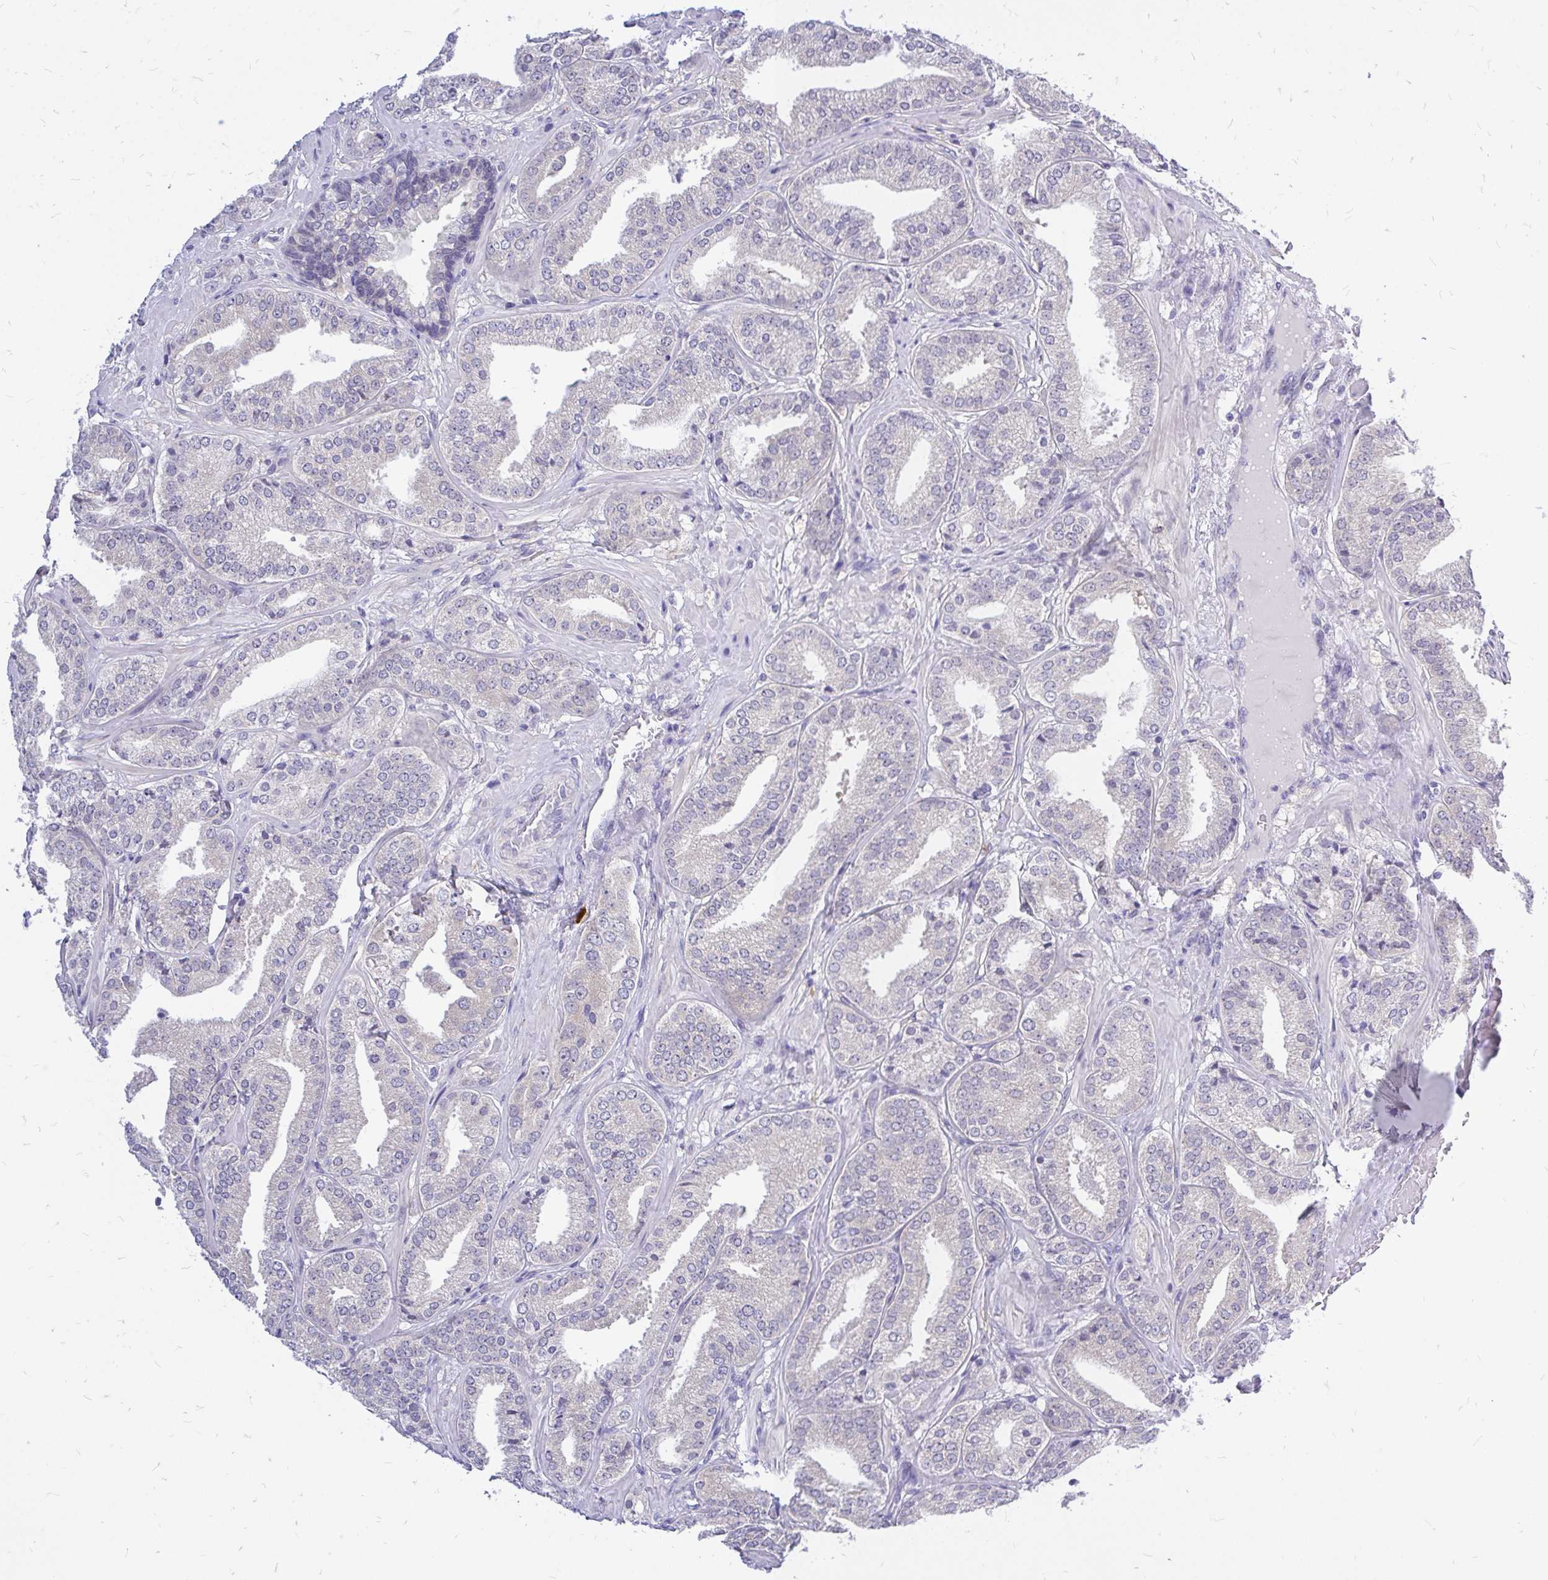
{"staining": {"intensity": "negative", "quantity": "none", "location": "none"}, "tissue": "prostate cancer", "cell_type": "Tumor cells", "image_type": "cancer", "snomed": [{"axis": "morphology", "description": "Adenocarcinoma, High grade"}, {"axis": "topography", "description": "Prostate"}], "caption": "Human prostate cancer (high-grade adenocarcinoma) stained for a protein using immunohistochemistry (IHC) demonstrates no positivity in tumor cells.", "gene": "MAP1LC3A", "patient": {"sex": "male", "age": 63}}